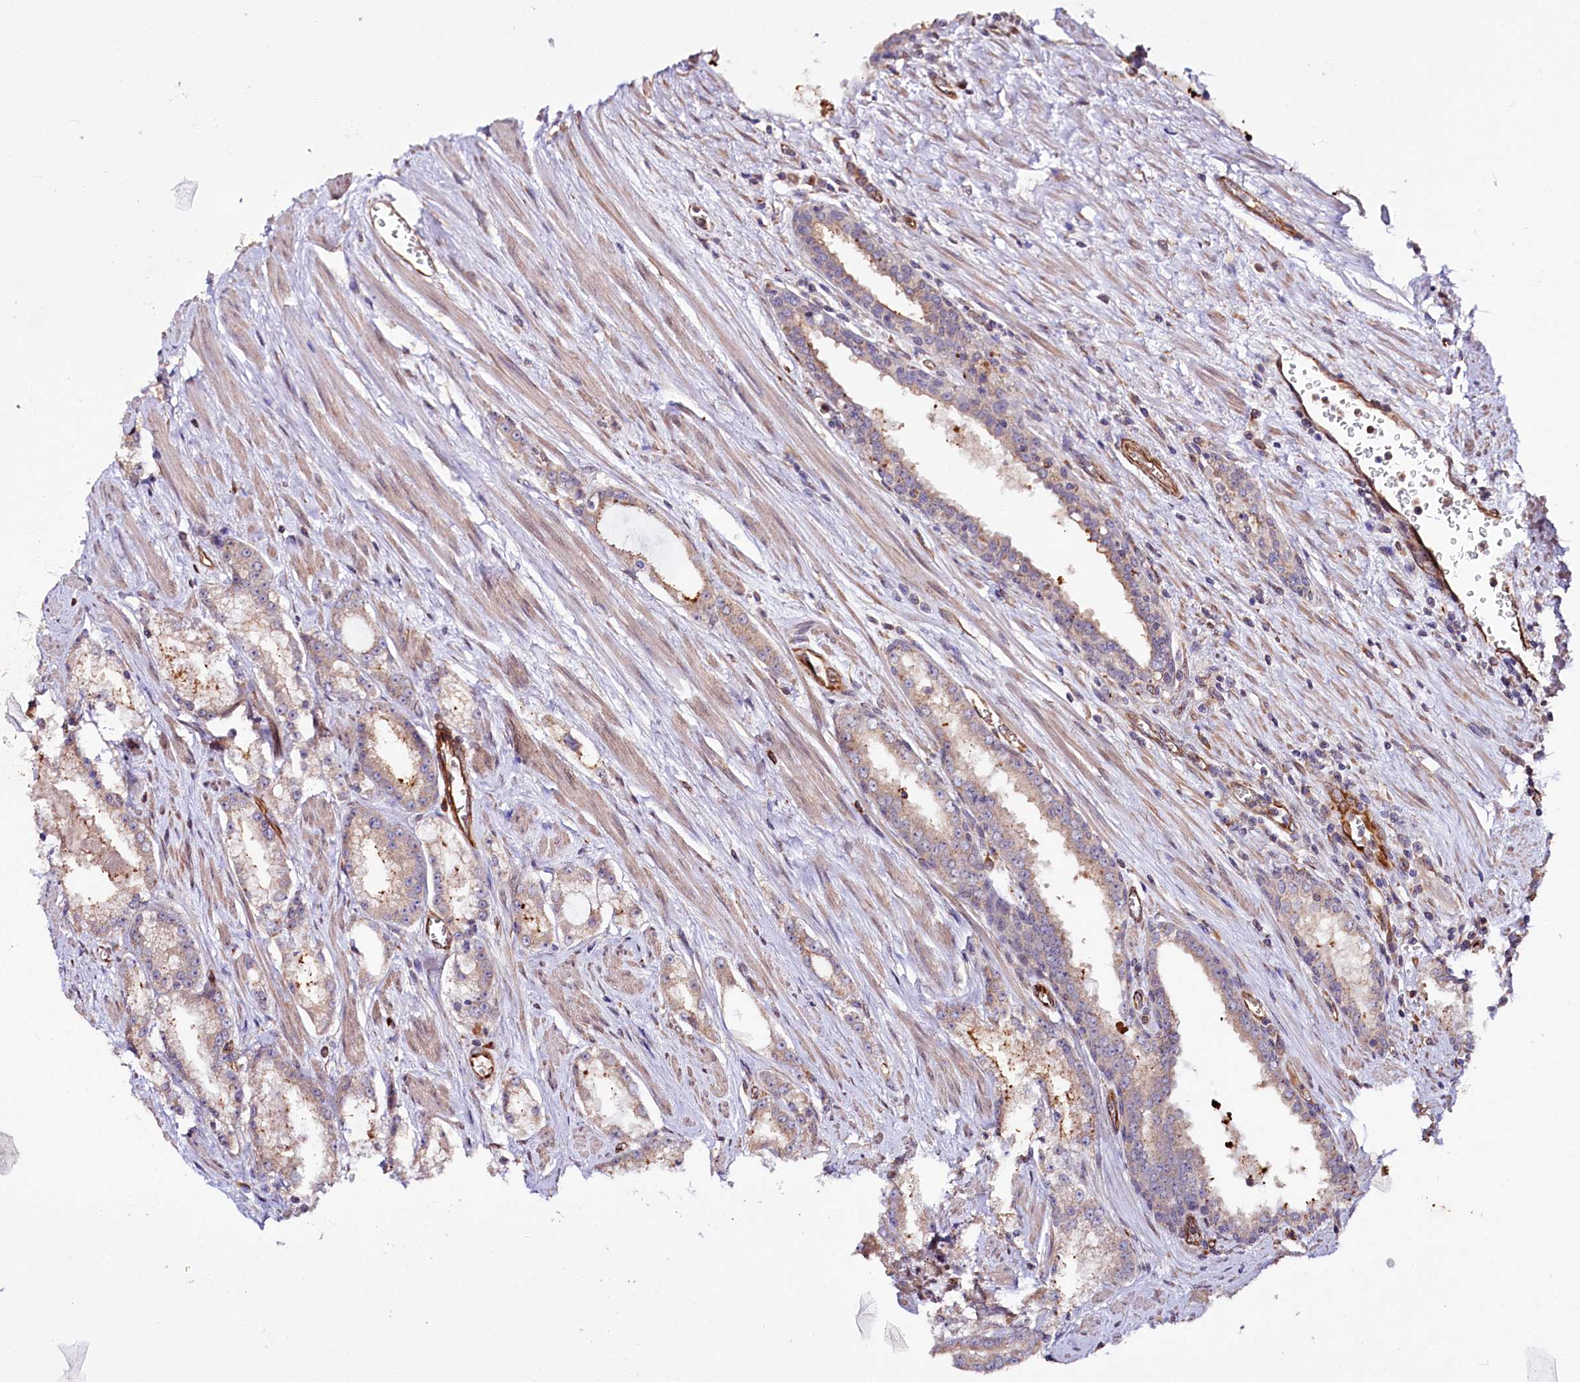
{"staining": {"intensity": "weak", "quantity": ">75%", "location": "cytoplasmic/membranous"}, "tissue": "prostate cancer", "cell_type": "Tumor cells", "image_type": "cancer", "snomed": [{"axis": "morphology", "description": "Adenocarcinoma, Low grade"}, {"axis": "topography", "description": "Prostate and seminal vesicle, NOS"}], "caption": "Adenocarcinoma (low-grade) (prostate) stained for a protein exhibits weak cytoplasmic/membranous positivity in tumor cells. The staining is performed using DAB brown chromogen to label protein expression. The nuclei are counter-stained blue using hematoxylin.", "gene": "TTC12", "patient": {"sex": "male", "age": 60}}